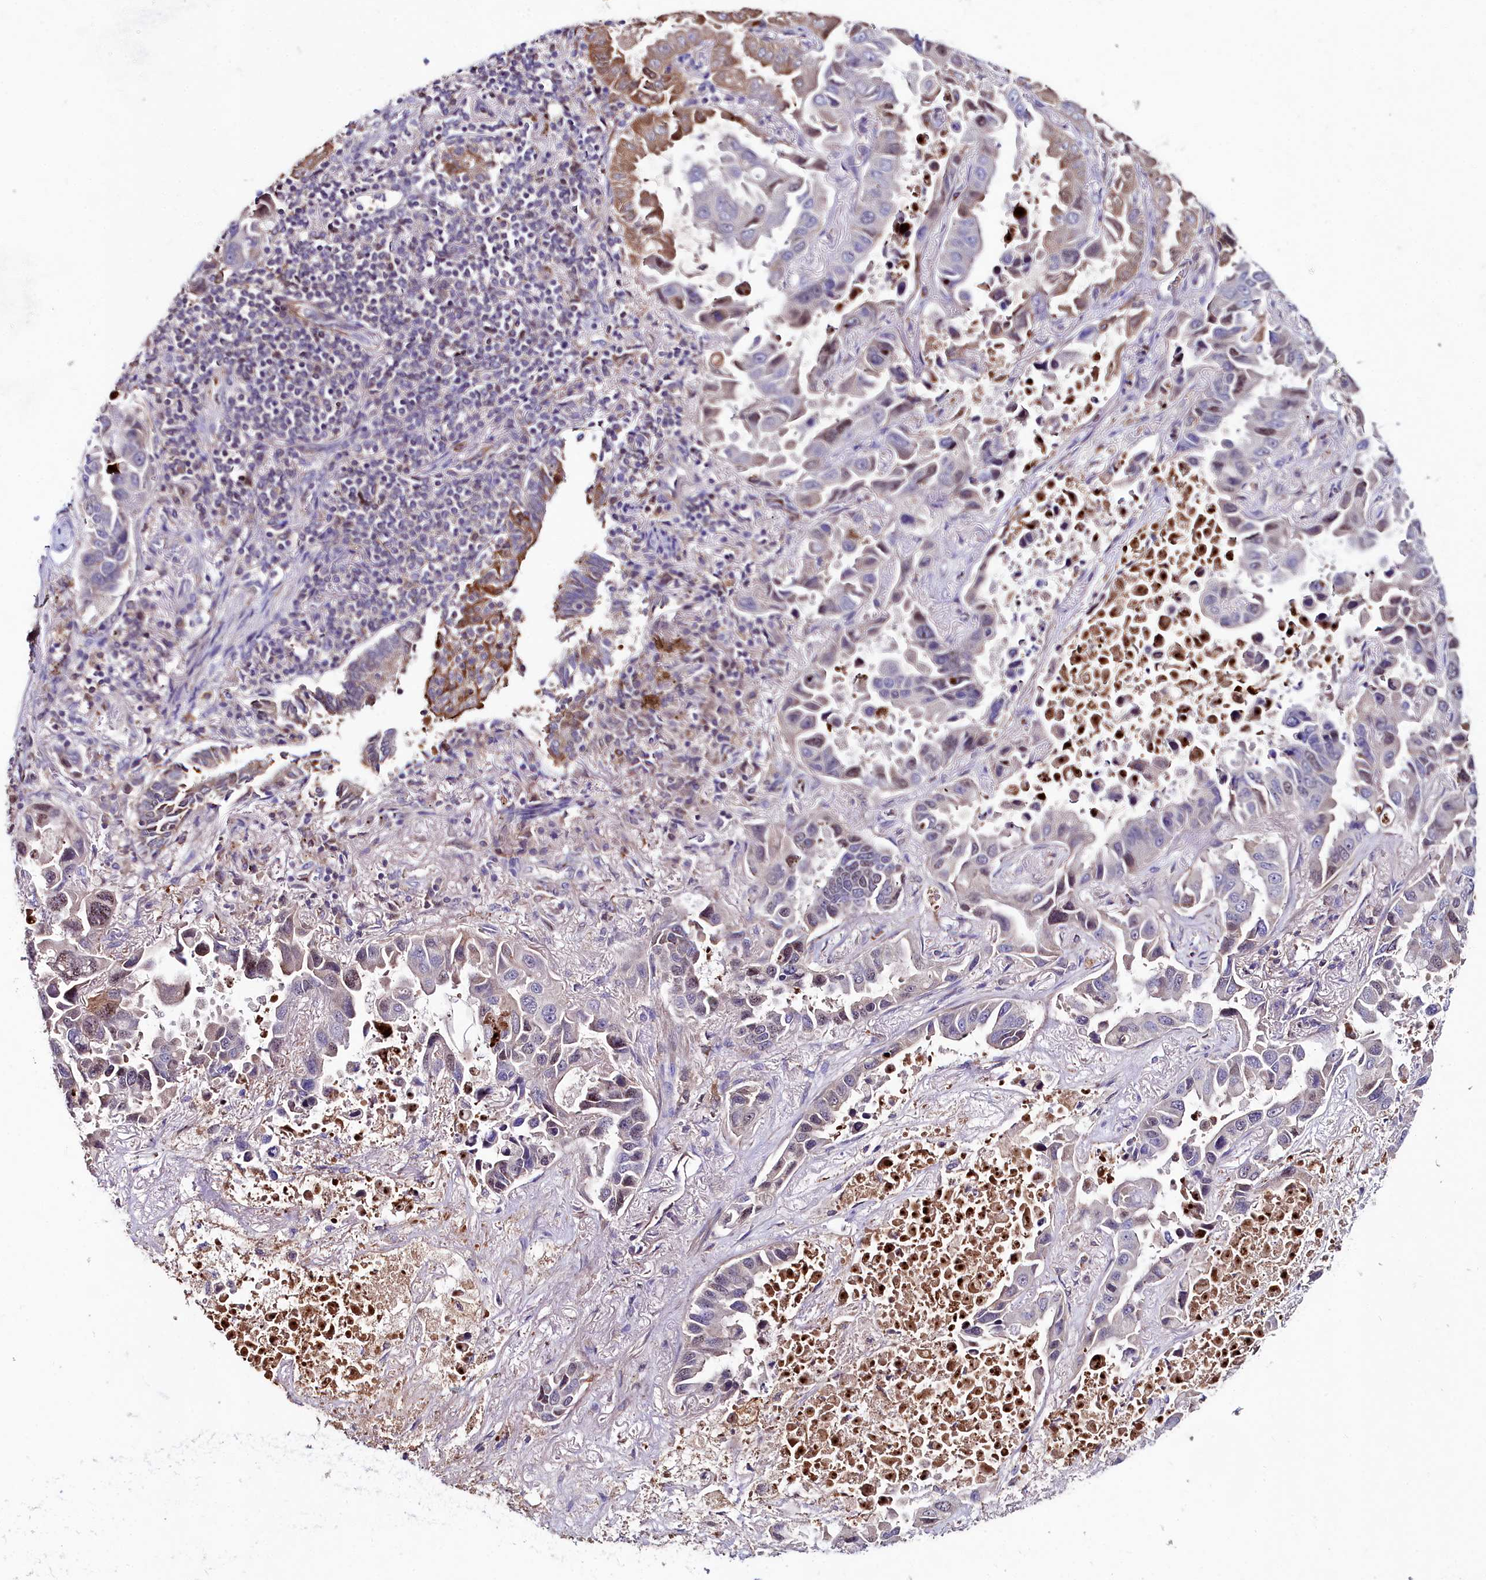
{"staining": {"intensity": "moderate", "quantity": "<25%", "location": "cytoplasmic/membranous,nuclear"}, "tissue": "lung cancer", "cell_type": "Tumor cells", "image_type": "cancer", "snomed": [{"axis": "morphology", "description": "Adenocarcinoma, NOS"}, {"axis": "topography", "description": "Lung"}], "caption": "Adenocarcinoma (lung) was stained to show a protein in brown. There is low levels of moderate cytoplasmic/membranous and nuclear expression in about <25% of tumor cells. Using DAB (3,3'-diaminobenzidine) (brown) and hematoxylin (blue) stains, captured at high magnification using brightfield microscopy.", "gene": "AMBRA1", "patient": {"sex": "male", "age": 64}}